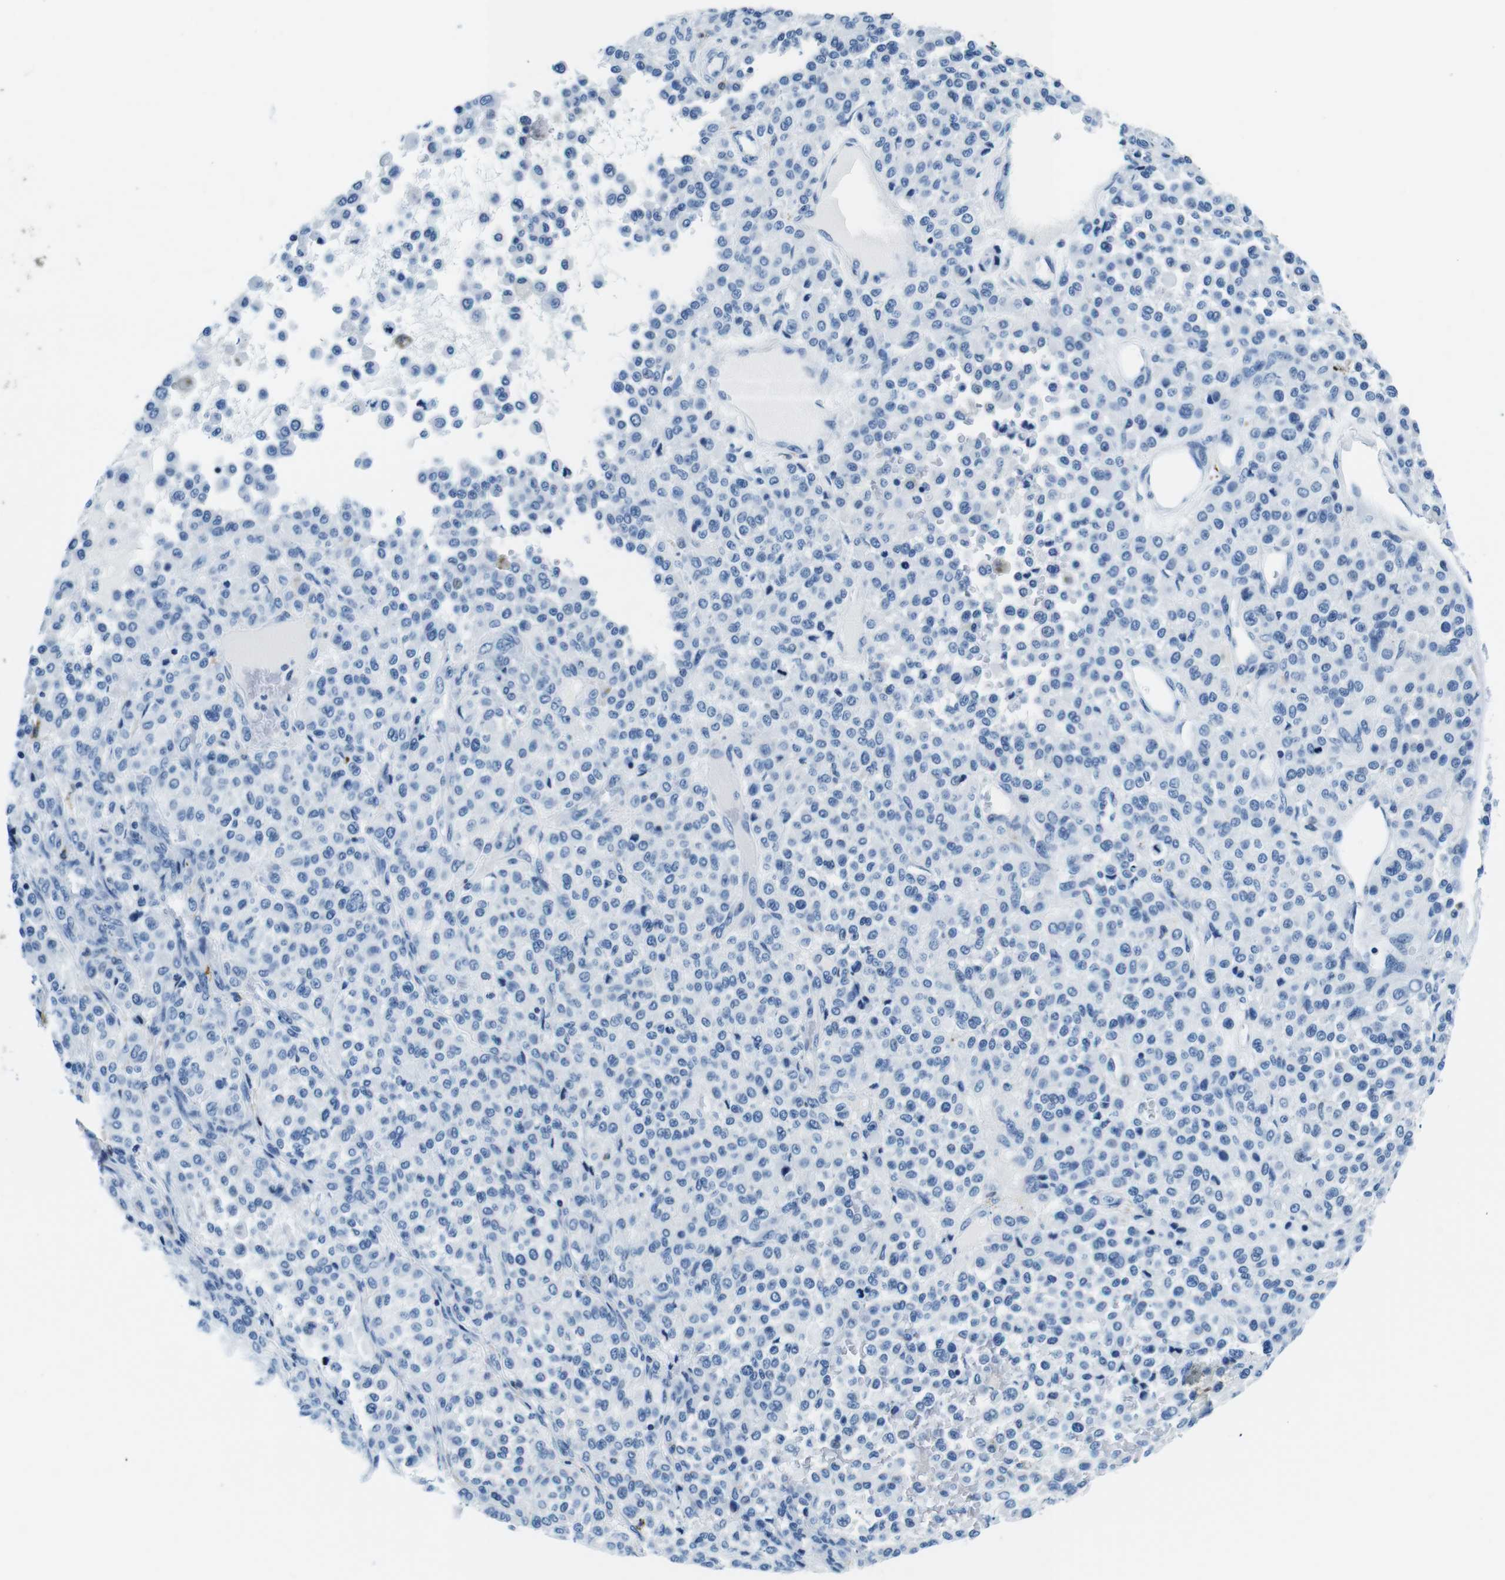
{"staining": {"intensity": "negative", "quantity": "none", "location": "none"}, "tissue": "melanoma", "cell_type": "Tumor cells", "image_type": "cancer", "snomed": [{"axis": "morphology", "description": "Malignant melanoma, Metastatic site"}, {"axis": "topography", "description": "Pancreas"}], "caption": "Tumor cells show no significant protein expression in malignant melanoma (metastatic site).", "gene": "HLA-DRB1", "patient": {"sex": "female", "age": 30}}